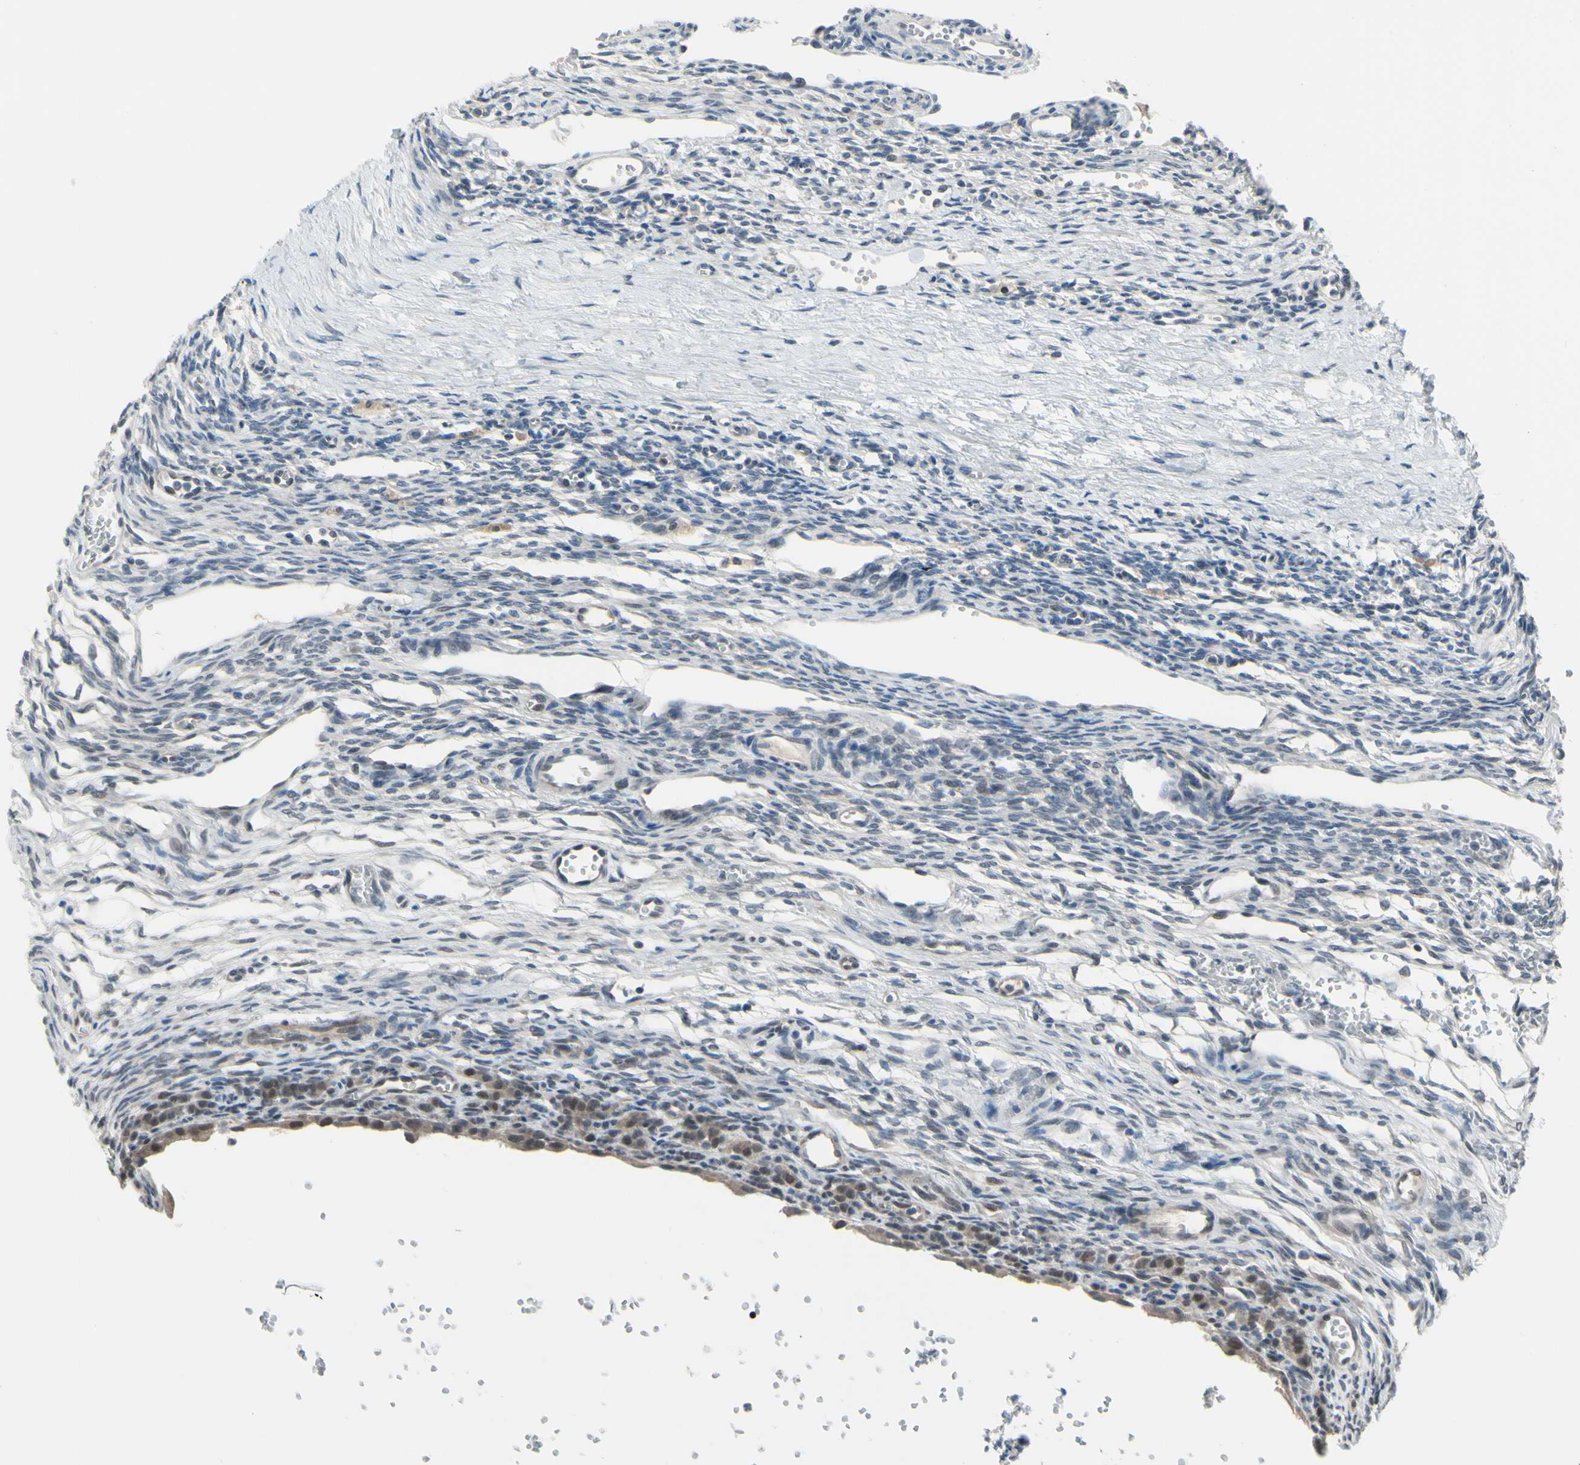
{"staining": {"intensity": "strong", "quantity": ">75%", "location": "nuclear"}, "tissue": "ovary", "cell_type": "Follicle cells", "image_type": "normal", "snomed": [{"axis": "morphology", "description": "Normal tissue, NOS"}, {"axis": "topography", "description": "Ovary"}], "caption": "Immunohistochemical staining of normal human ovary demonstrates >75% levels of strong nuclear protein staining in approximately >75% of follicle cells. (Stains: DAB (3,3'-diaminobenzidine) in brown, nuclei in blue, Microscopy: brightfield microscopy at high magnification).", "gene": "HSPA4", "patient": {"sex": "female", "age": 33}}